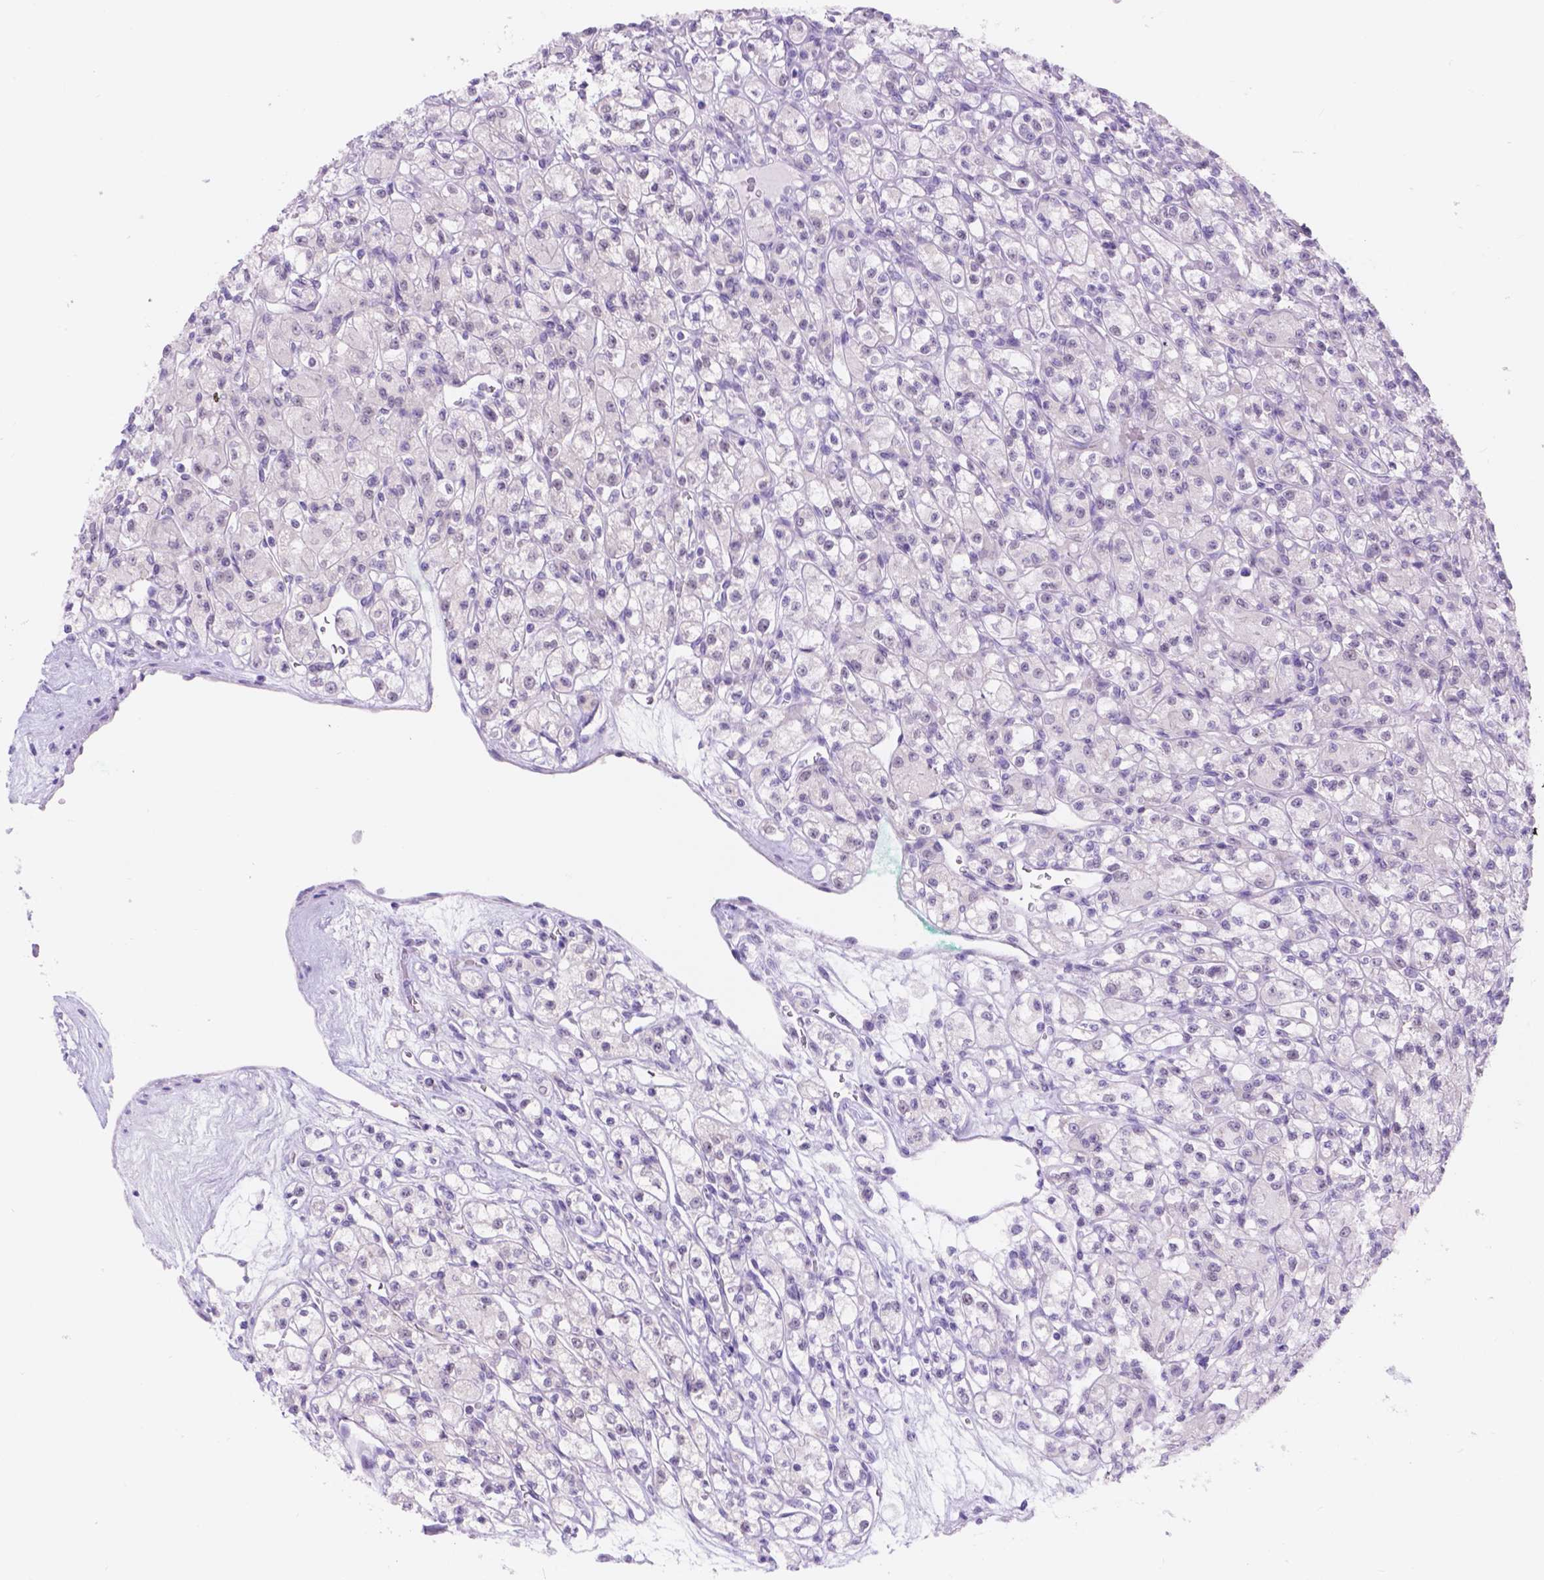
{"staining": {"intensity": "negative", "quantity": "none", "location": "none"}, "tissue": "renal cancer", "cell_type": "Tumor cells", "image_type": "cancer", "snomed": [{"axis": "morphology", "description": "Adenocarcinoma, NOS"}, {"axis": "topography", "description": "Kidney"}], "caption": "This is an IHC photomicrograph of human renal adenocarcinoma. There is no staining in tumor cells.", "gene": "DCC", "patient": {"sex": "female", "age": 70}}